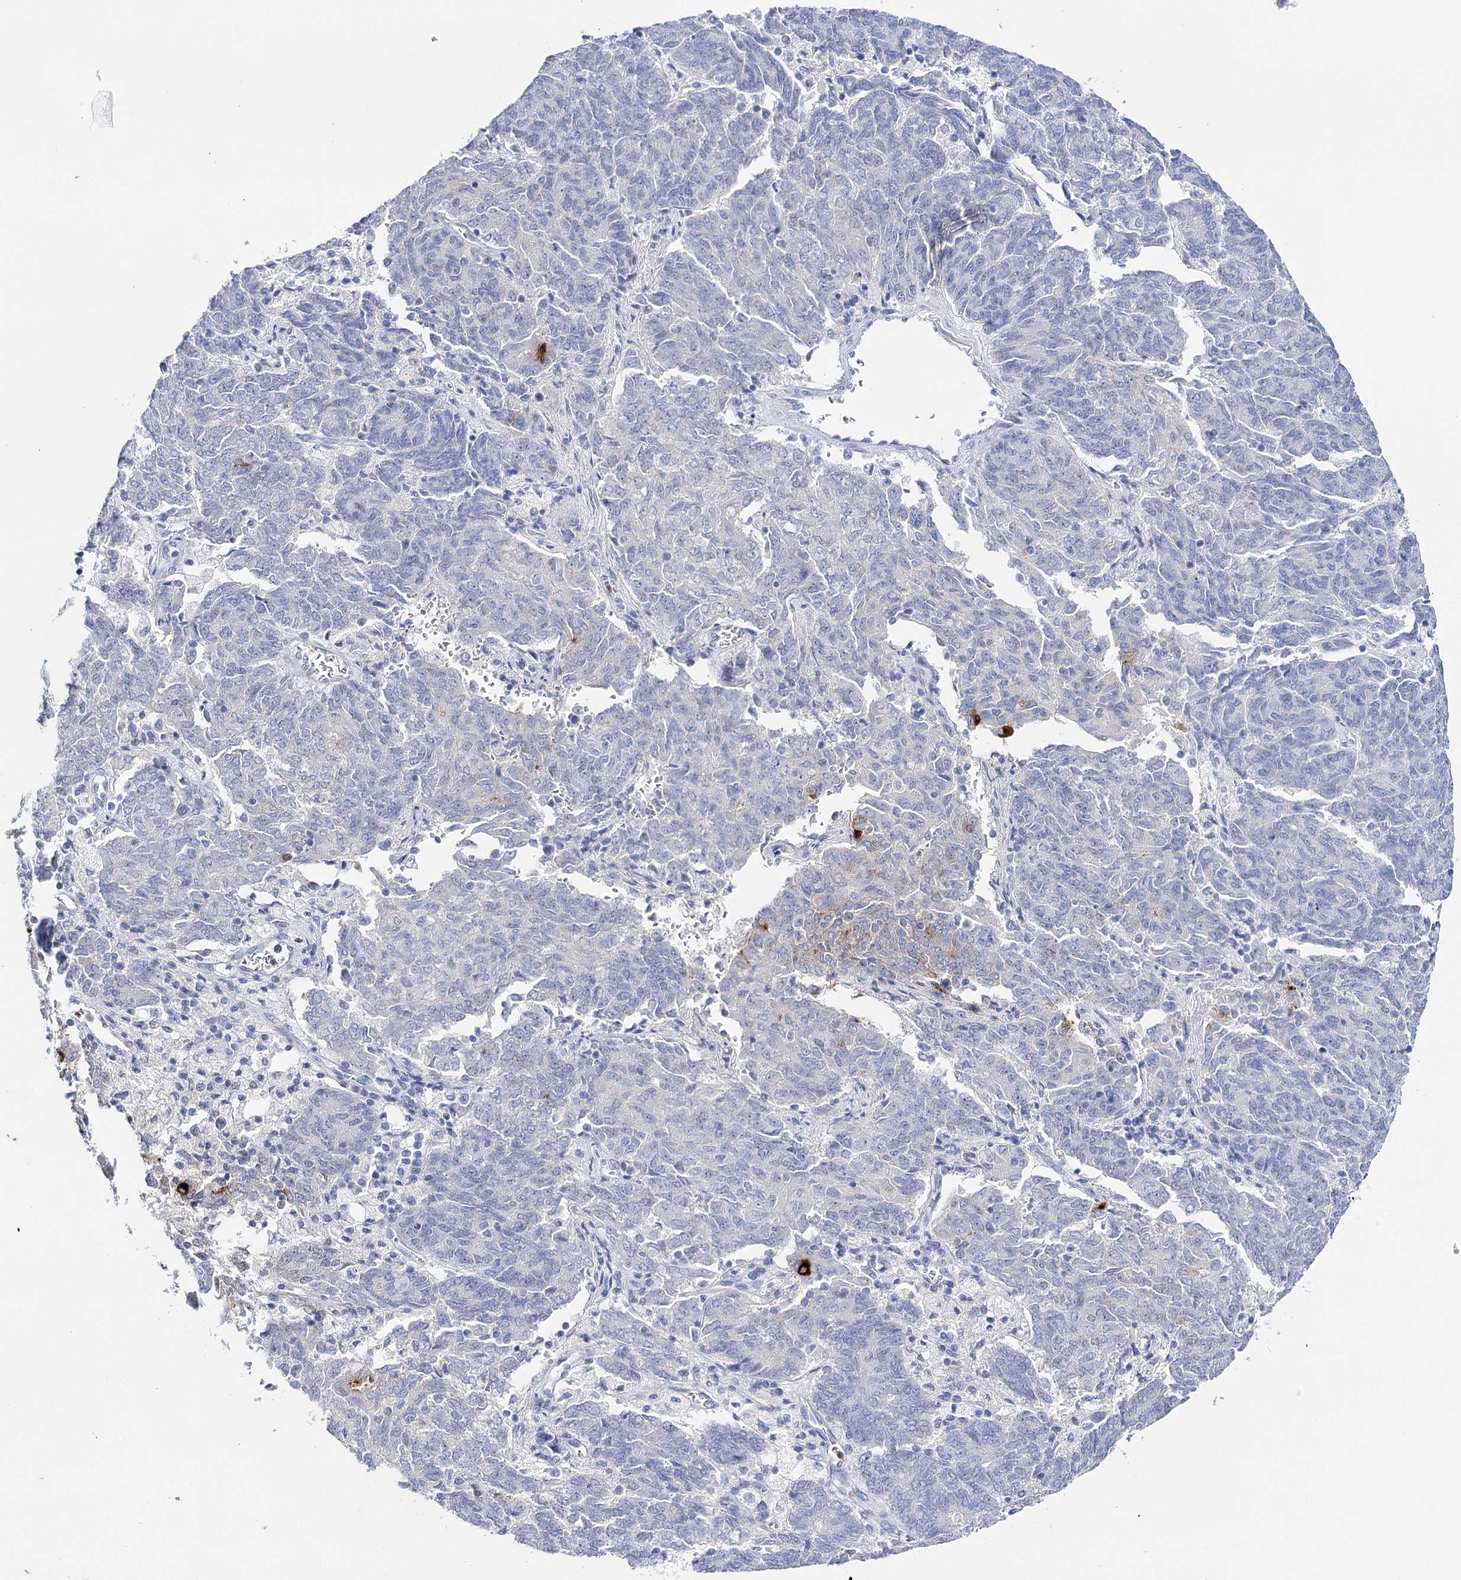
{"staining": {"intensity": "negative", "quantity": "none", "location": "none"}, "tissue": "endometrial cancer", "cell_type": "Tumor cells", "image_type": "cancer", "snomed": [{"axis": "morphology", "description": "Adenocarcinoma, NOS"}, {"axis": "topography", "description": "Endometrium"}], "caption": "The histopathology image displays no staining of tumor cells in endometrial cancer (adenocarcinoma).", "gene": "CEACAM8", "patient": {"sex": "female", "age": 80}}